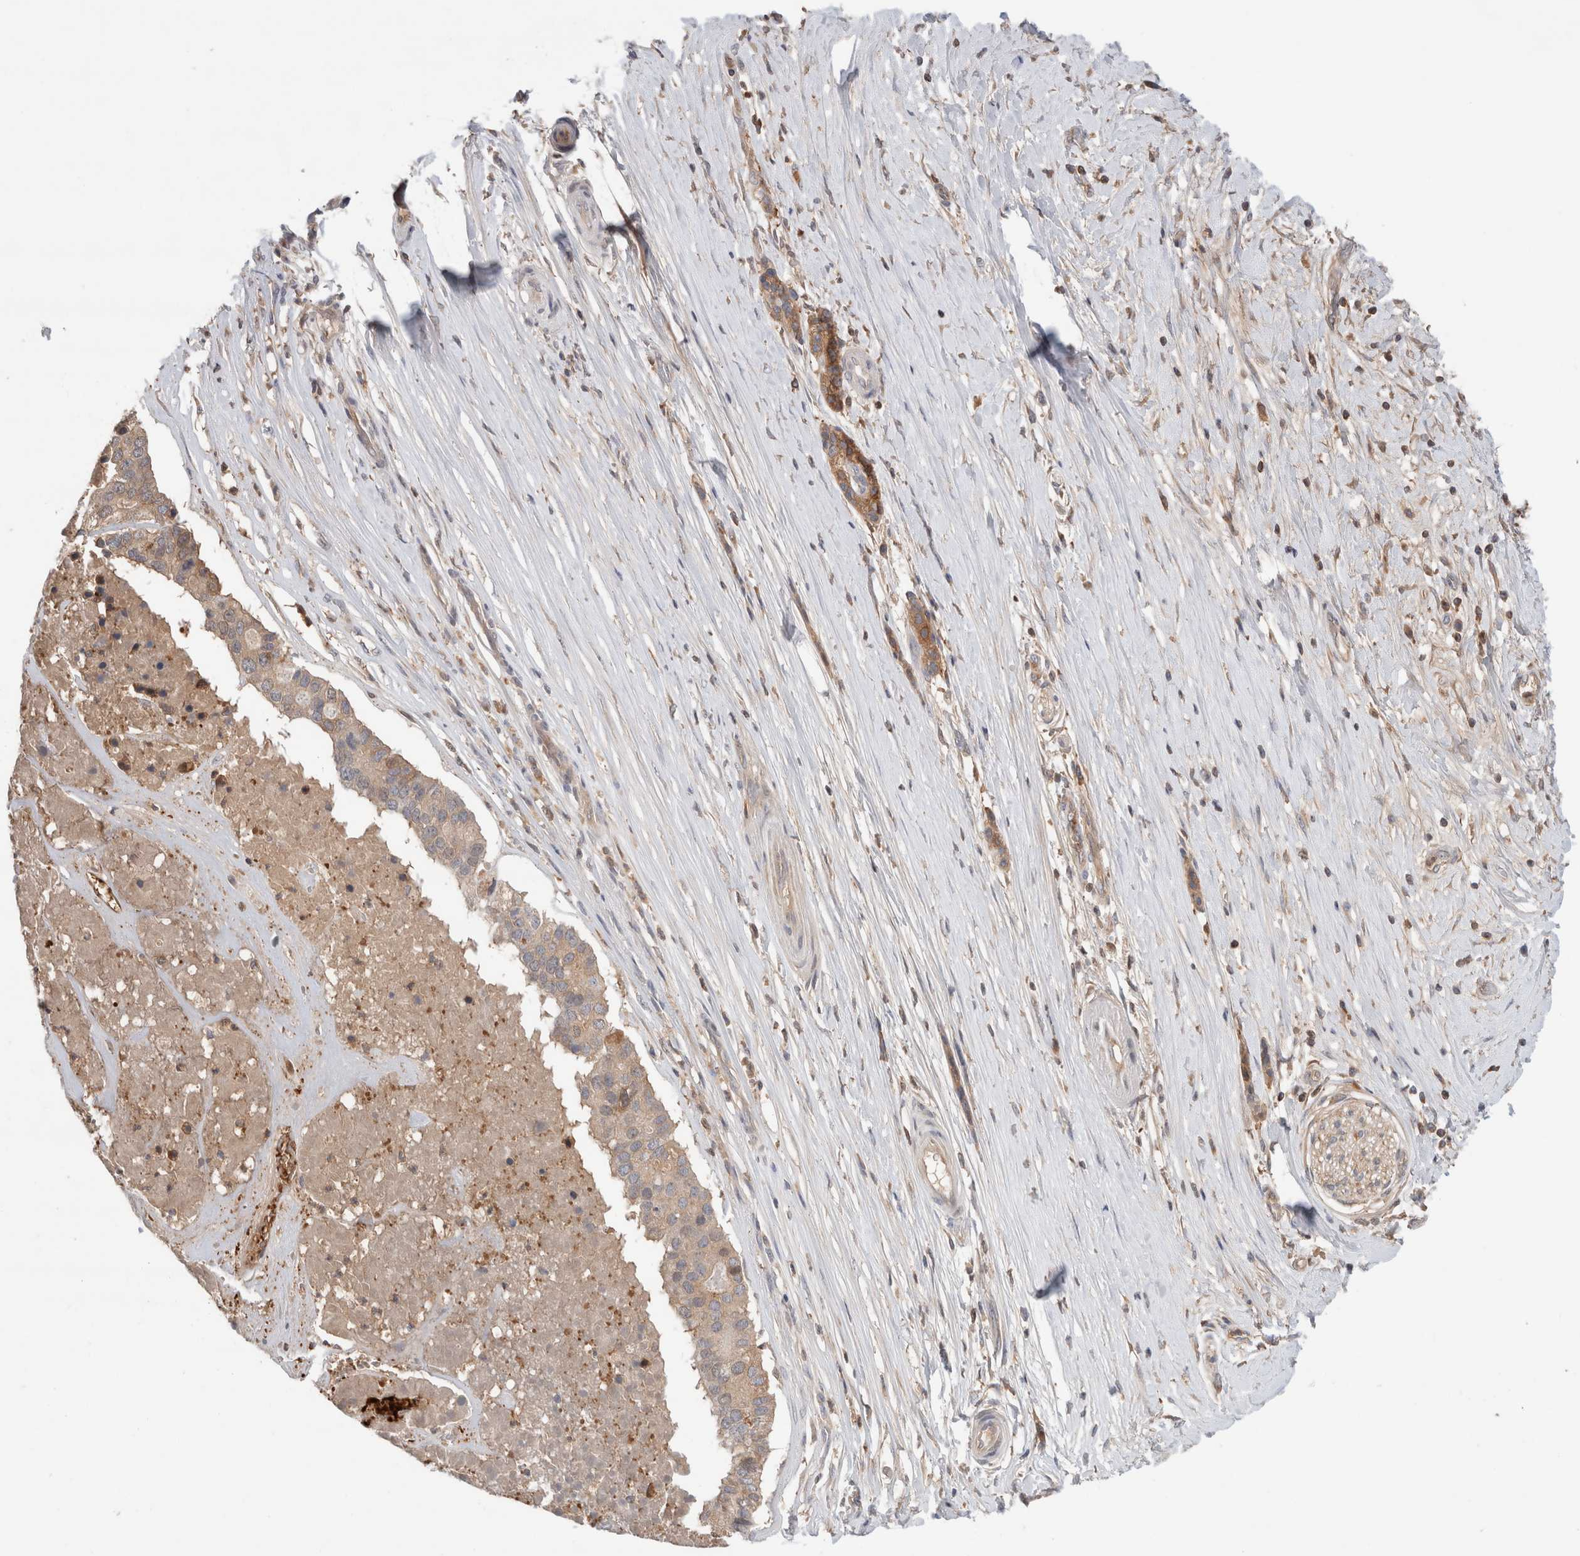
{"staining": {"intensity": "strong", "quantity": ">75%", "location": "cytoplasmic/membranous,nuclear"}, "tissue": "pancreatic cancer", "cell_type": "Tumor cells", "image_type": "cancer", "snomed": [{"axis": "morphology", "description": "Adenocarcinoma, NOS"}, {"axis": "topography", "description": "Pancreas"}], "caption": "Immunohistochemistry (IHC) photomicrograph of pancreatic cancer (adenocarcinoma) stained for a protein (brown), which demonstrates high levels of strong cytoplasmic/membranous and nuclear expression in approximately >75% of tumor cells.", "gene": "KLHL14", "patient": {"sex": "male", "age": 50}}